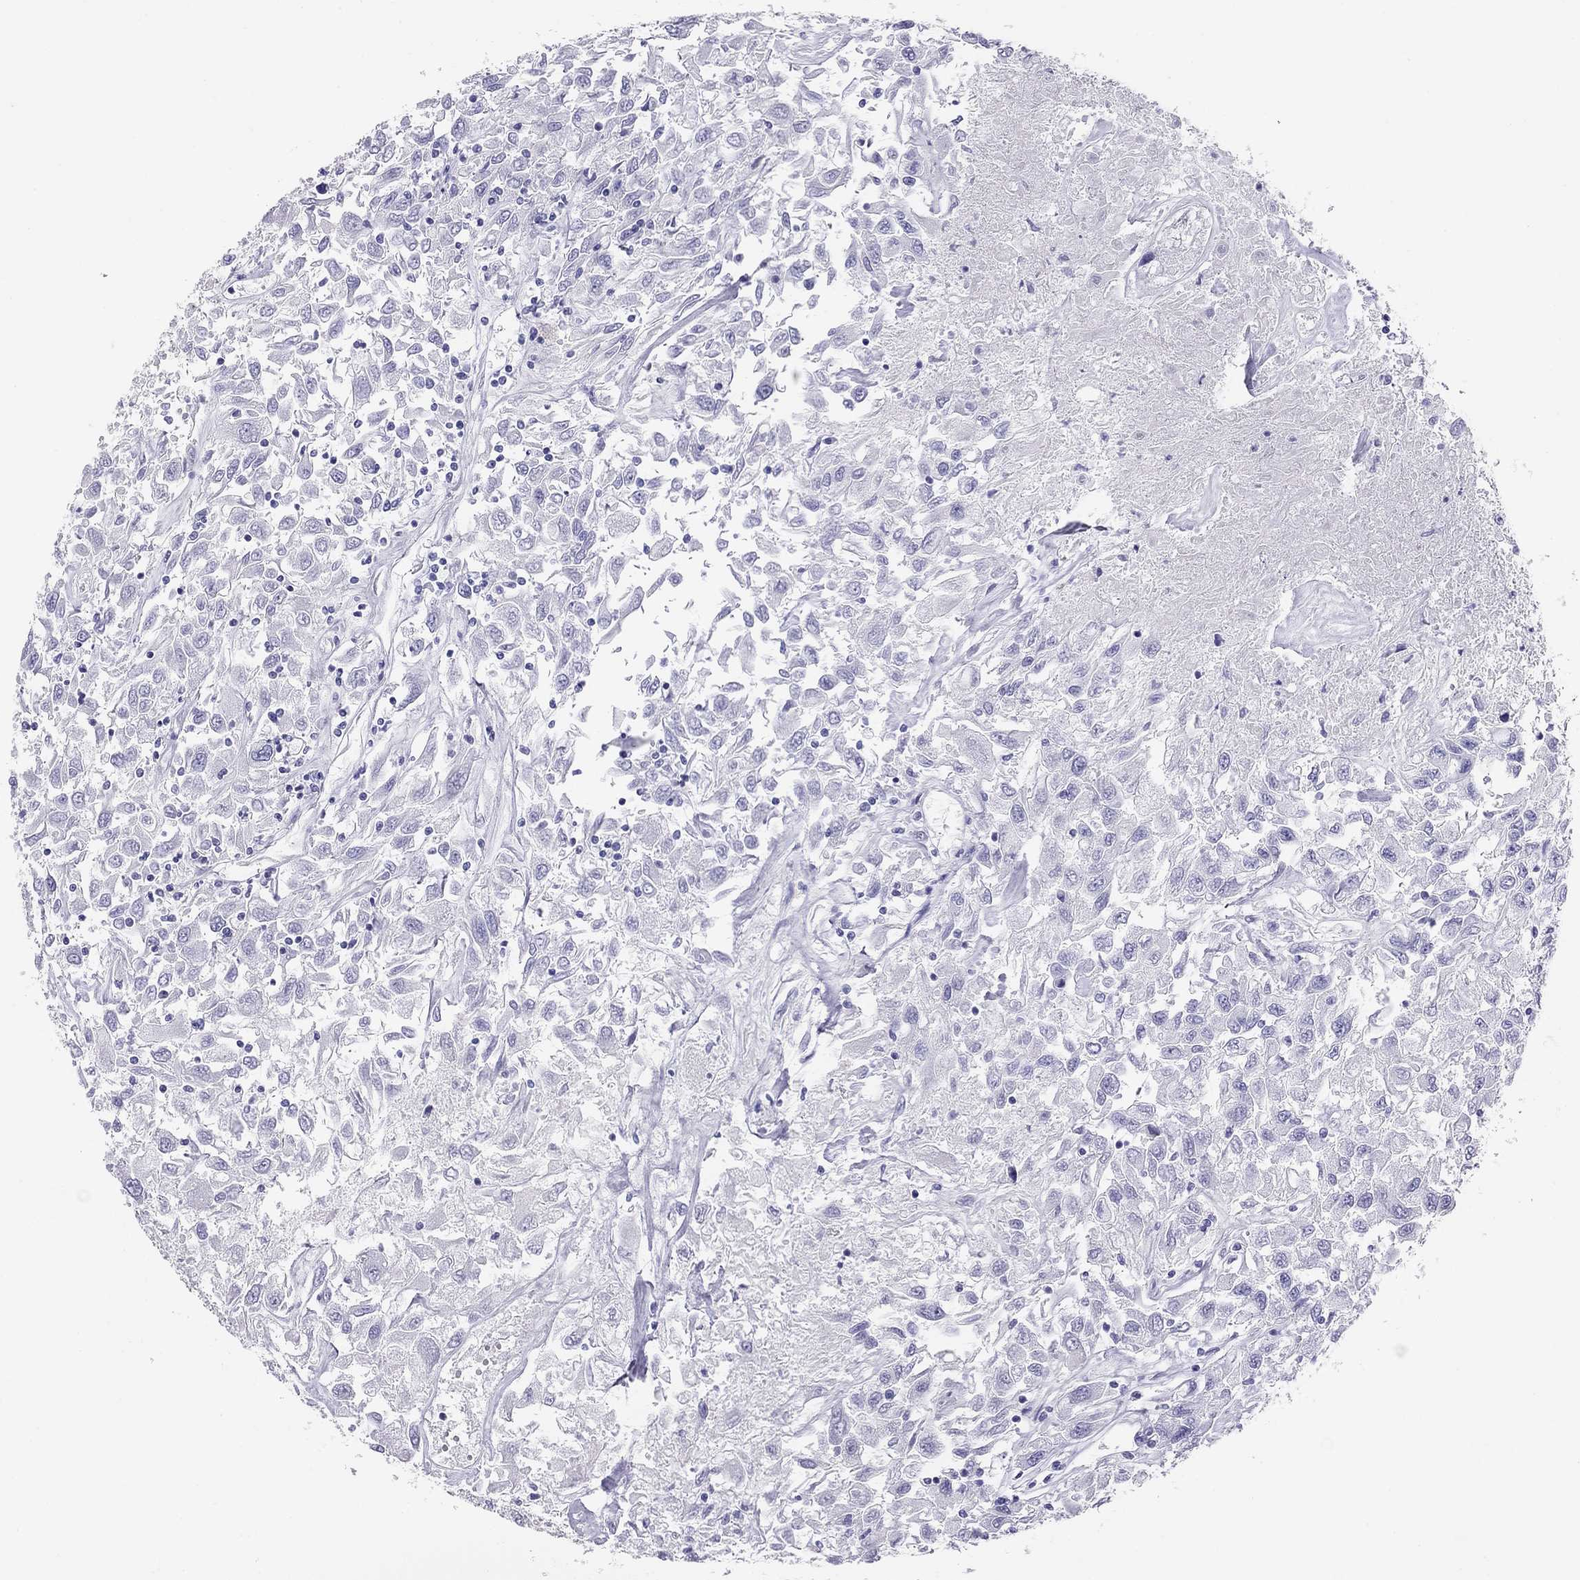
{"staining": {"intensity": "negative", "quantity": "none", "location": "none"}, "tissue": "renal cancer", "cell_type": "Tumor cells", "image_type": "cancer", "snomed": [{"axis": "morphology", "description": "Adenocarcinoma, NOS"}, {"axis": "topography", "description": "Kidney"}], "caption": "Image shows no protein positivity in tumor cells of renal cancer (adenocarcinoma) tissue.", "gene": "LRIT2", "patient": {"sex": "female", "age": 76}}